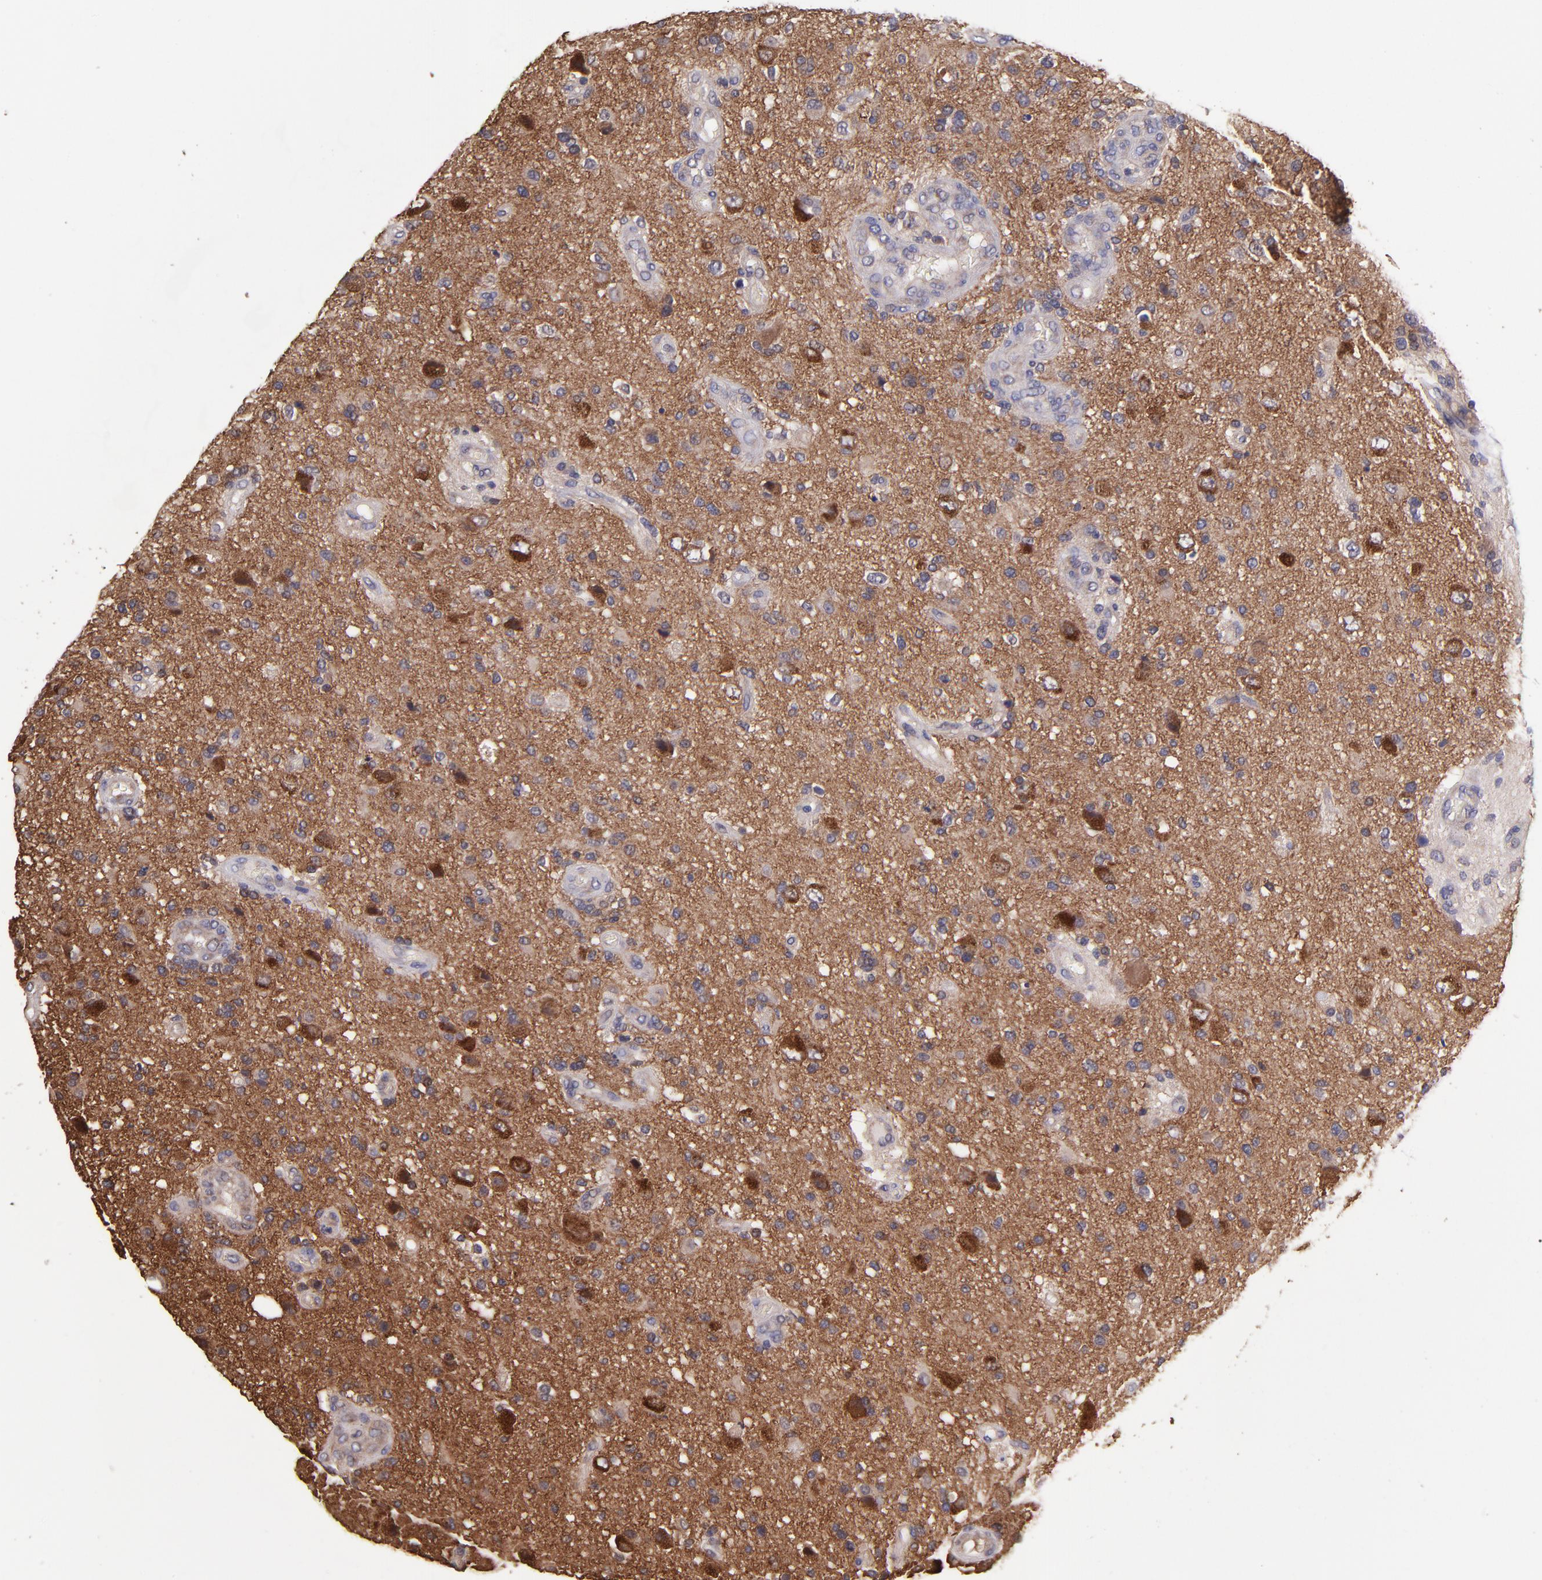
{"staining": {"intensity": "strong", "quantity": ">75%", "location": "cytoplasmic/membranous"}, "tissue": "glioma", "cell_type": "Tumor cells", "image_type": "cancer", "snomed": [{"axis": "morphology", "description": "Normal tissue, NOS"}, {"axis": "morphology", "description": "Glioma, malignant, High grade"}, {"axis": "topography", "description": "Cerebral cortex"}], "caption": "The immunohistochemical stain labels strong cytoplasmic/membranous expression in tumor cells of glioma tissue.", "gene": "NSF", "patient": {"sex": "male", "age": 75}}